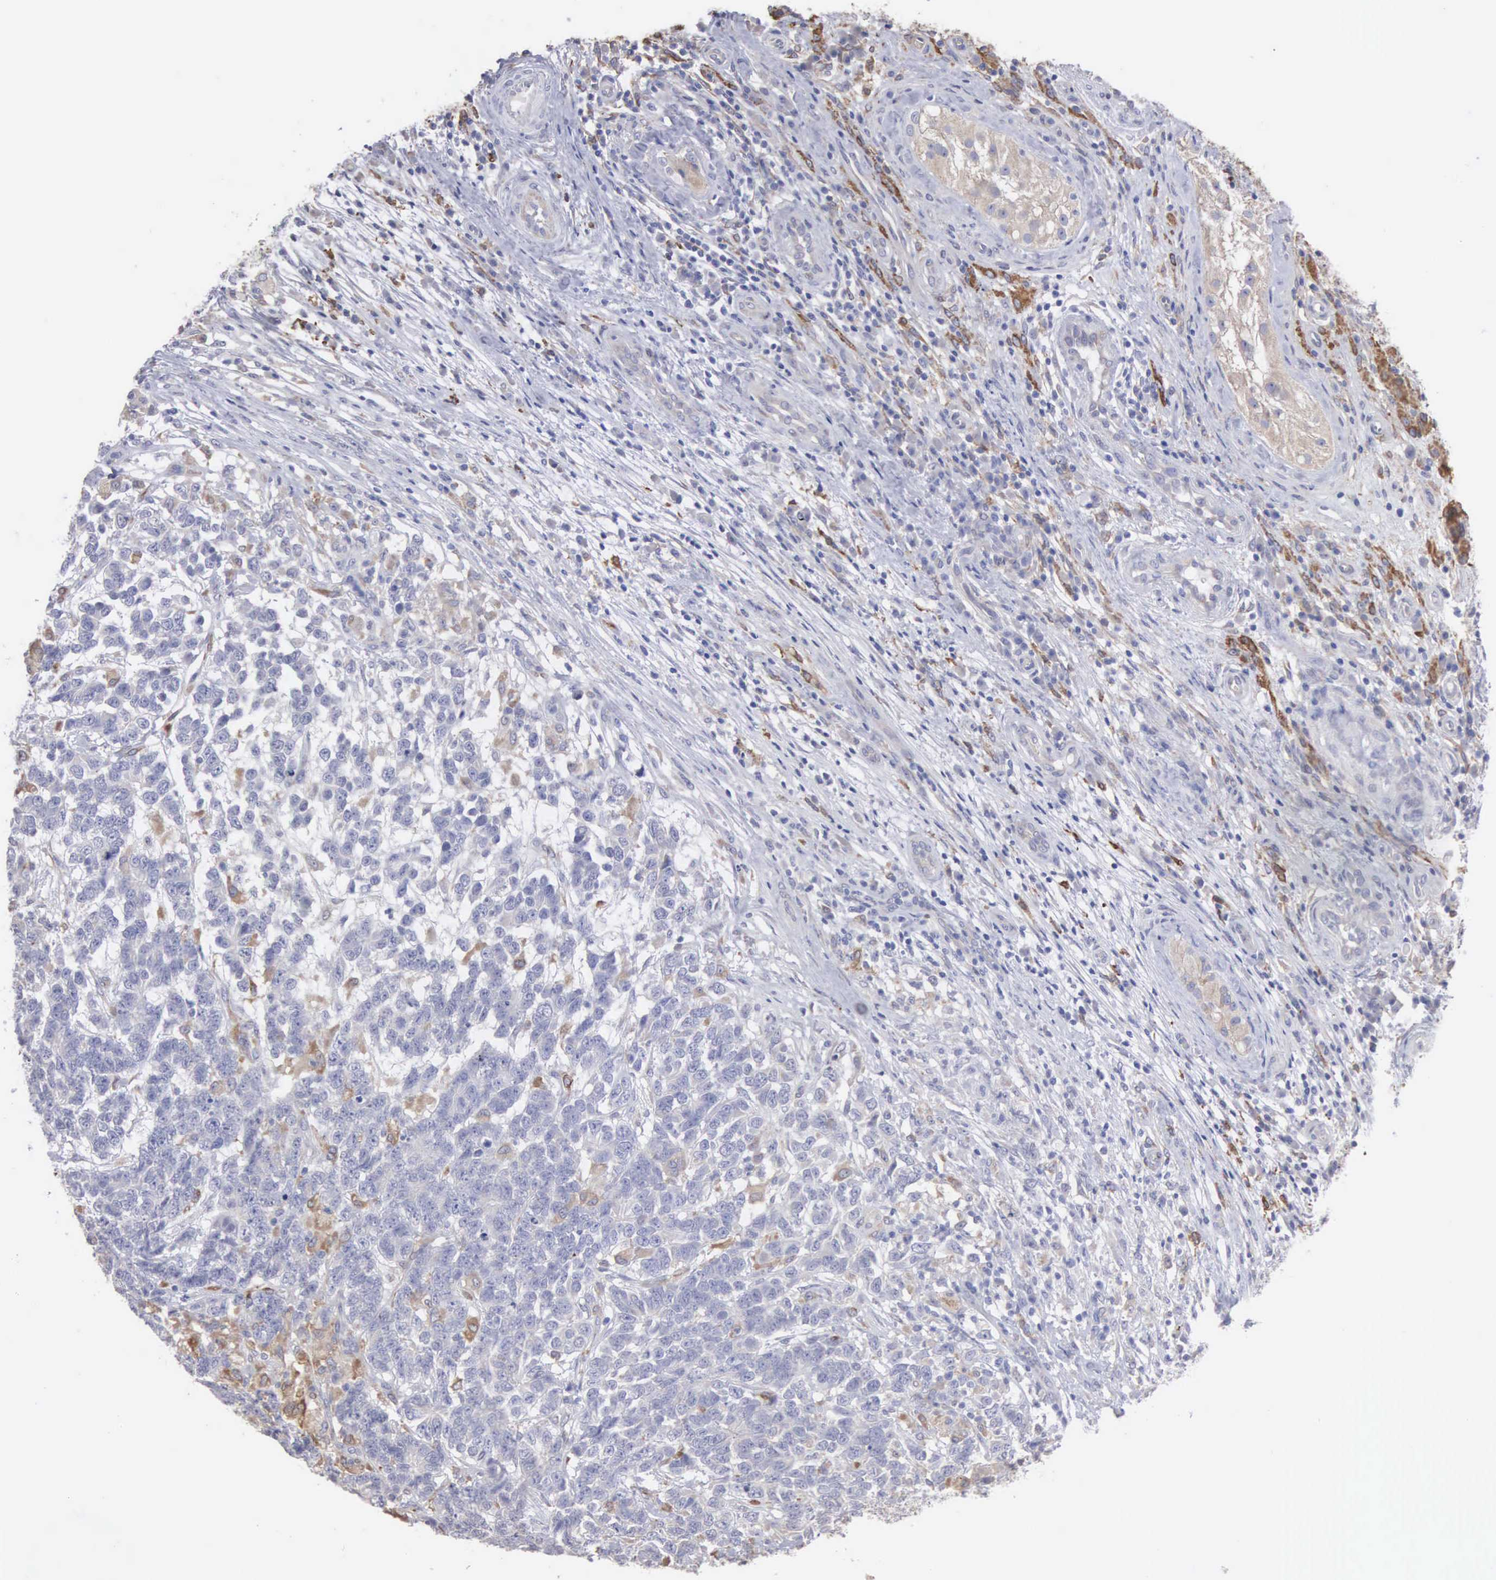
{"staining": {"intensity": "weak", "quantity": "<25%", "location": "cytoplasmic/membranous"}, "tissue": "testis cancer", "cell_type": "Tumor cells", "image_type": "cancer", "snomed": [{"axis": "morphology", "description": "Carcinoma, Embryonal, NOS"}, {"axis": "topography", "description": "Testis"}], "caption": "This is a micrograph of IHC staining of testis cancer, which shows no staining in tumor cells.", "gene": "LIN52", "patient": {"sex": "male", "age": 26}}